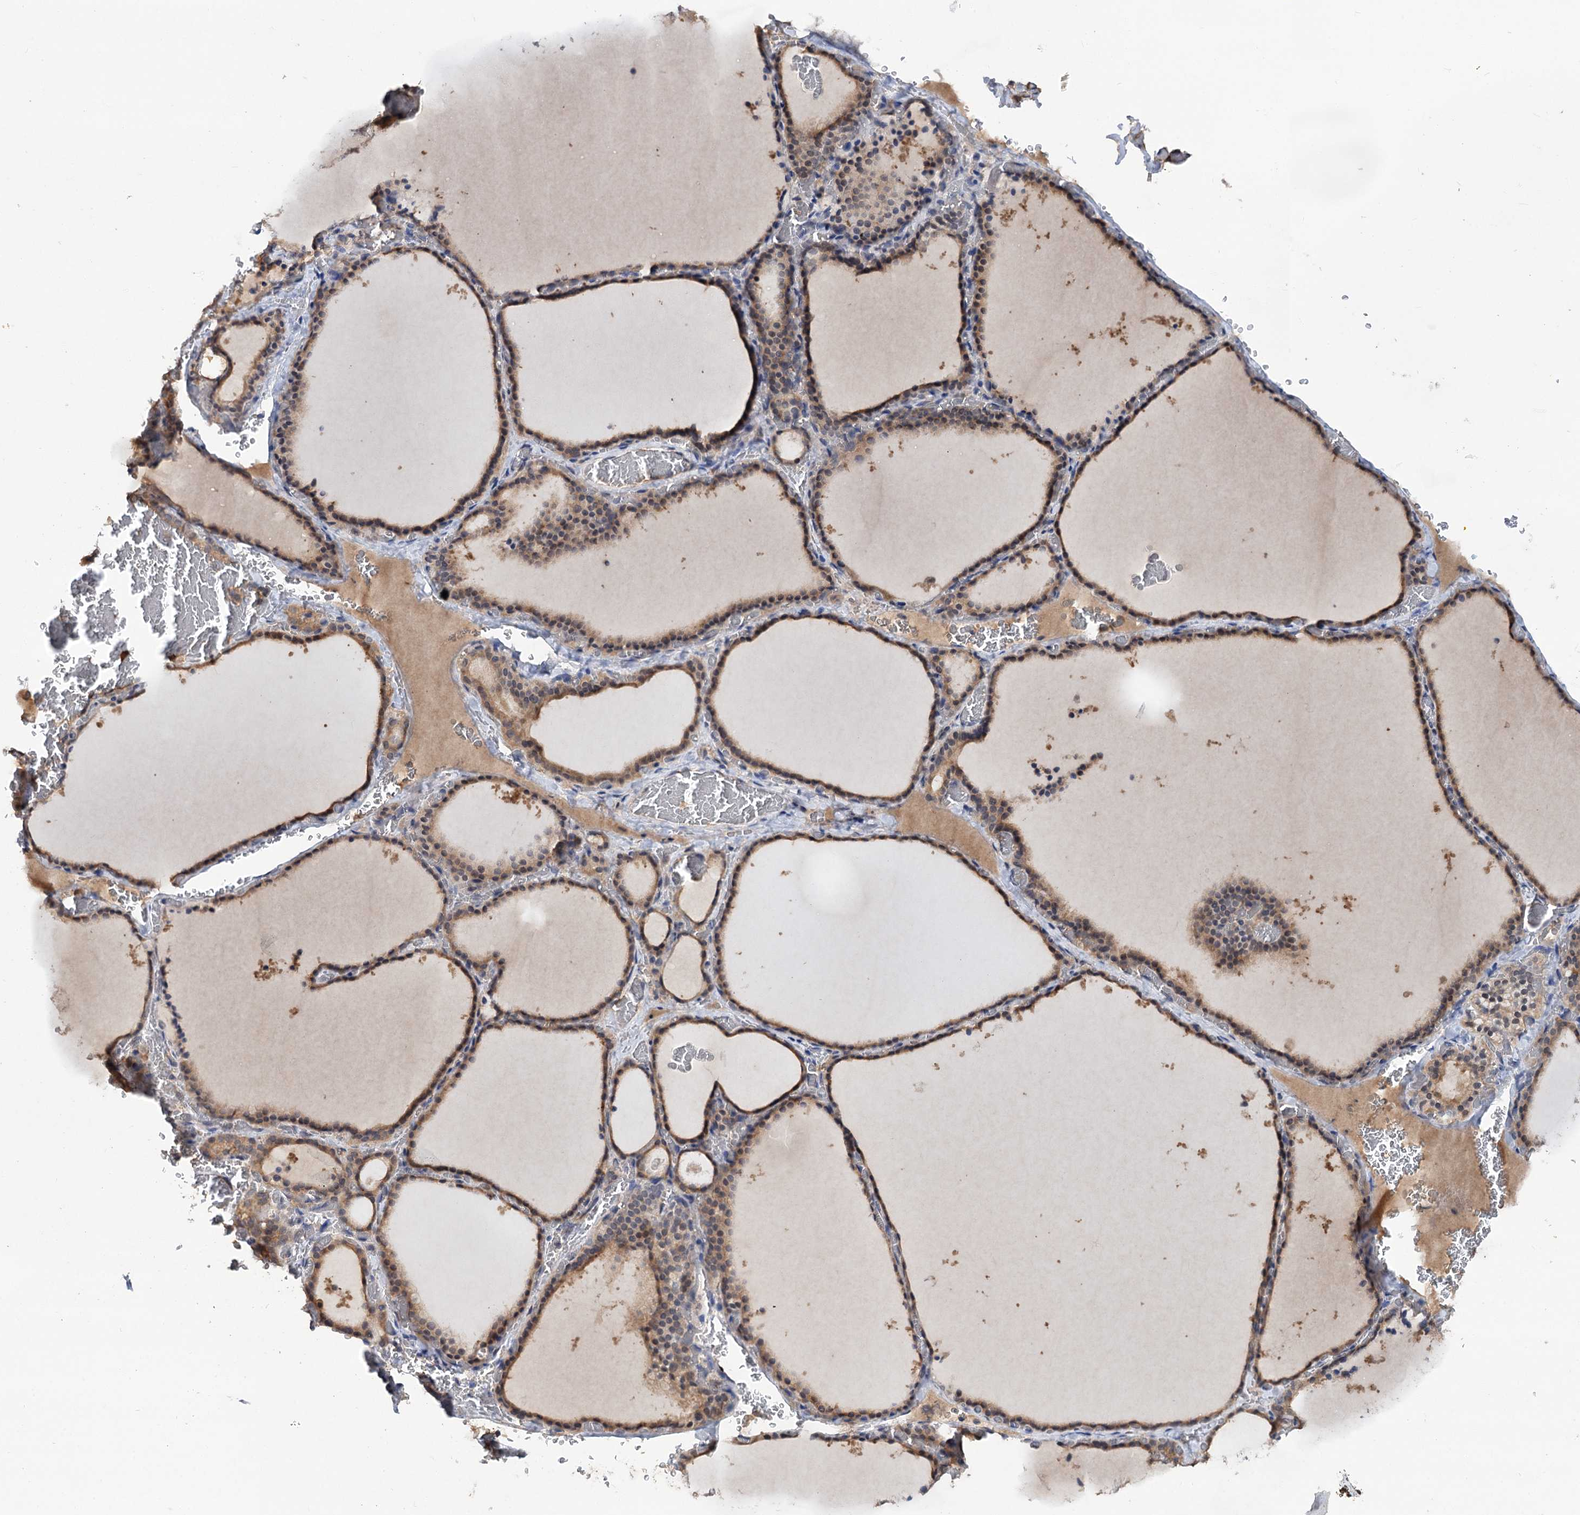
{"staining": {"intensity": "moderate", "quantity": ">75%", "location": "cytoplasmic/membranous,nuclear"}, "tissue": "thyroid gland", "cell_type": "Glandular cells", "image_type": "normal", "snomed": [{"axis": "morphology", "description": "Normal tissue, NOS"}, {"axis": "topography", "description": "Thyroid gland"}], "caption": "Glandular cells show moderate cytoplasmic/membranous,nuclear staining in about >75% of cells in normal thyroid gland. (Brightfield microscopy of DAB IHC at high magnification).", "gene": "NUDCD2", "patient": {"sex": "female", "age": 39}}